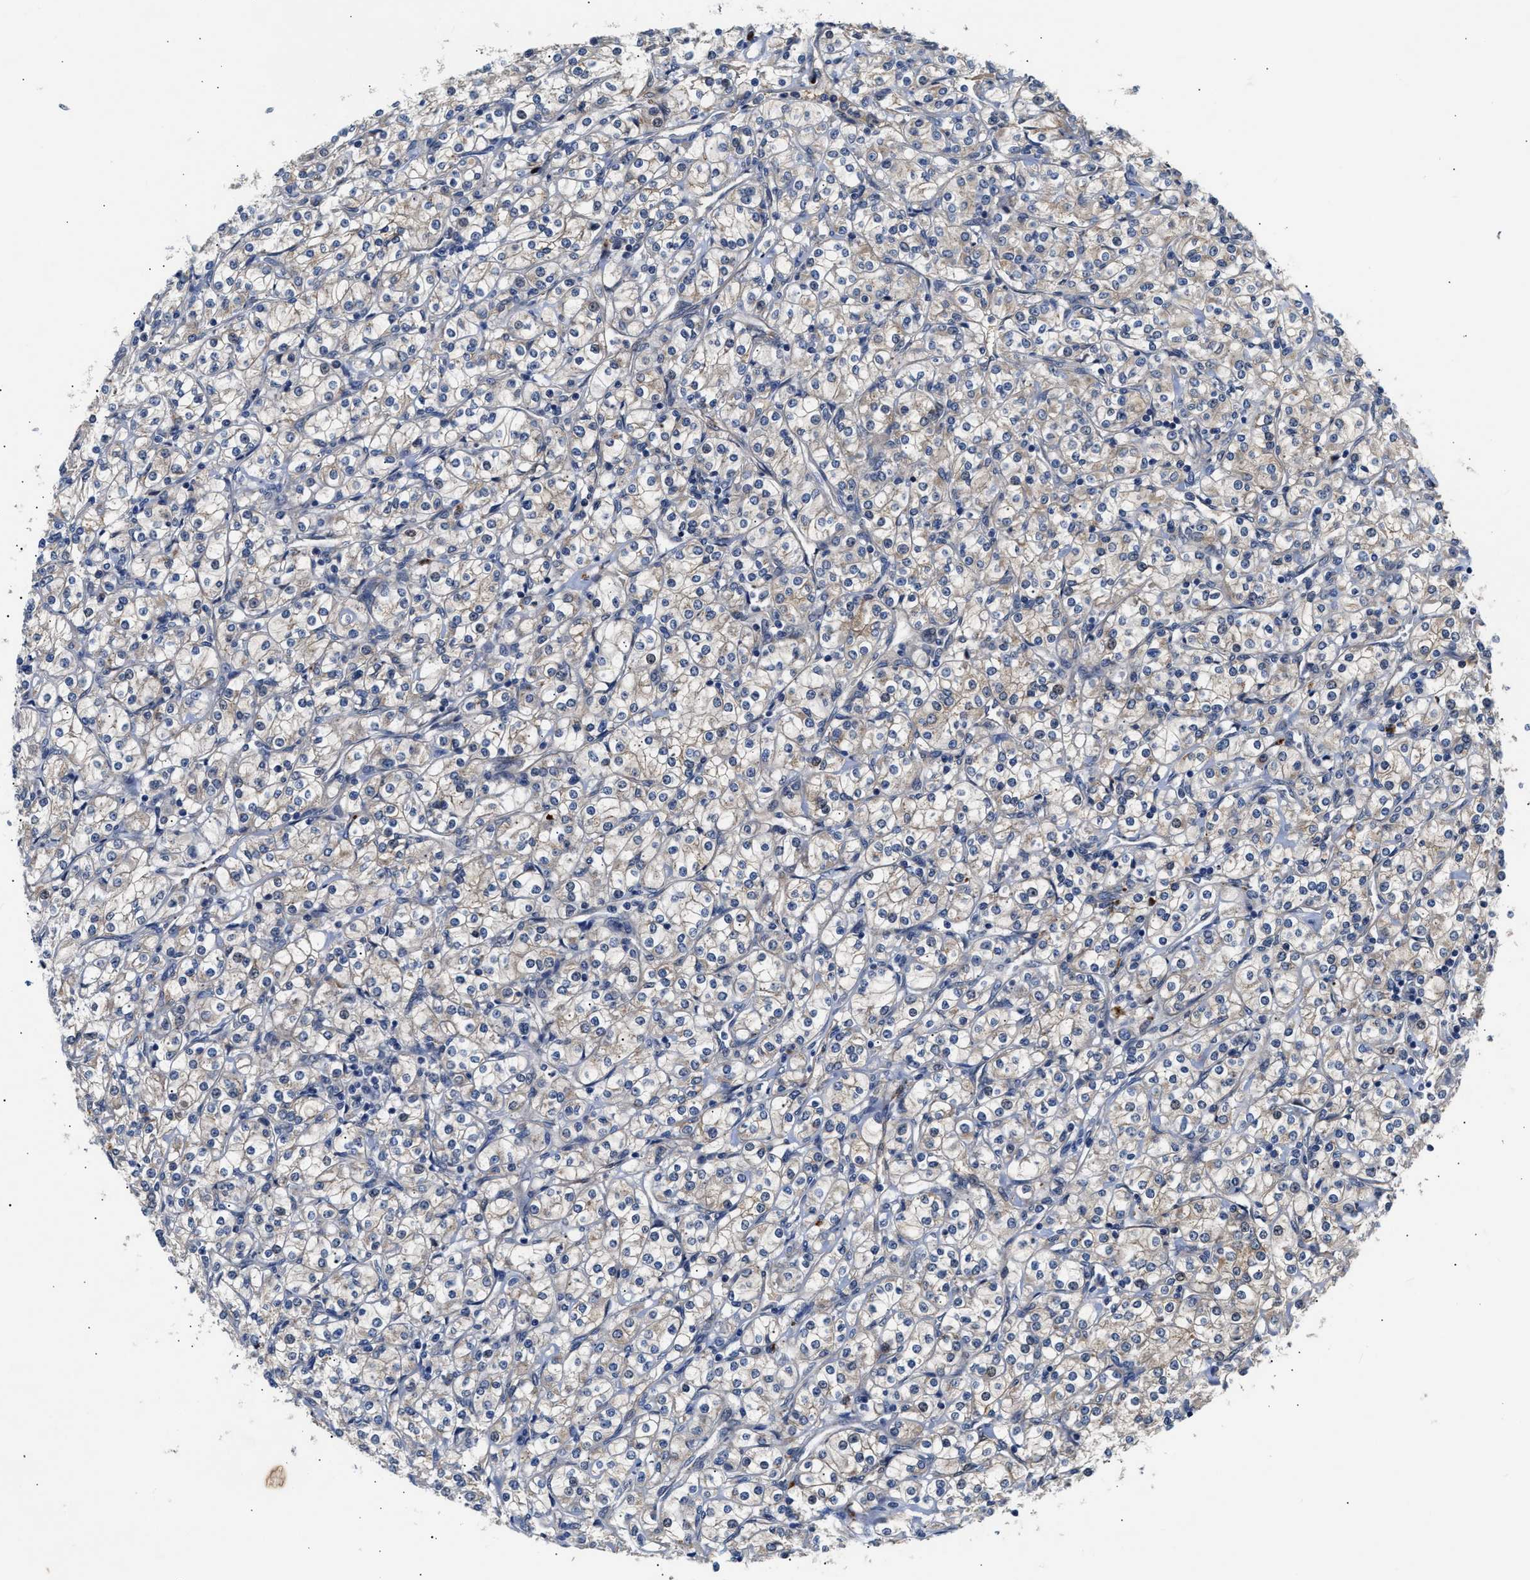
{"staining": {"intensity": "negative", "quantity": "none", "location": "none"}, "tissue": "renal cancer", "cell_type": "Tumor cells", "image_type": "cancer", "snomed": [{"axis": "morphology", "description": "Adenocarcinoma, NOS"}, {"axis": "topography", "description": "Kidney"}], "caption": "Tumor cells are negative for protein expression in human adenocarcinoma (renal).", "gene": "CCDC146", "patient": {"sex": "male", "age": 77}}